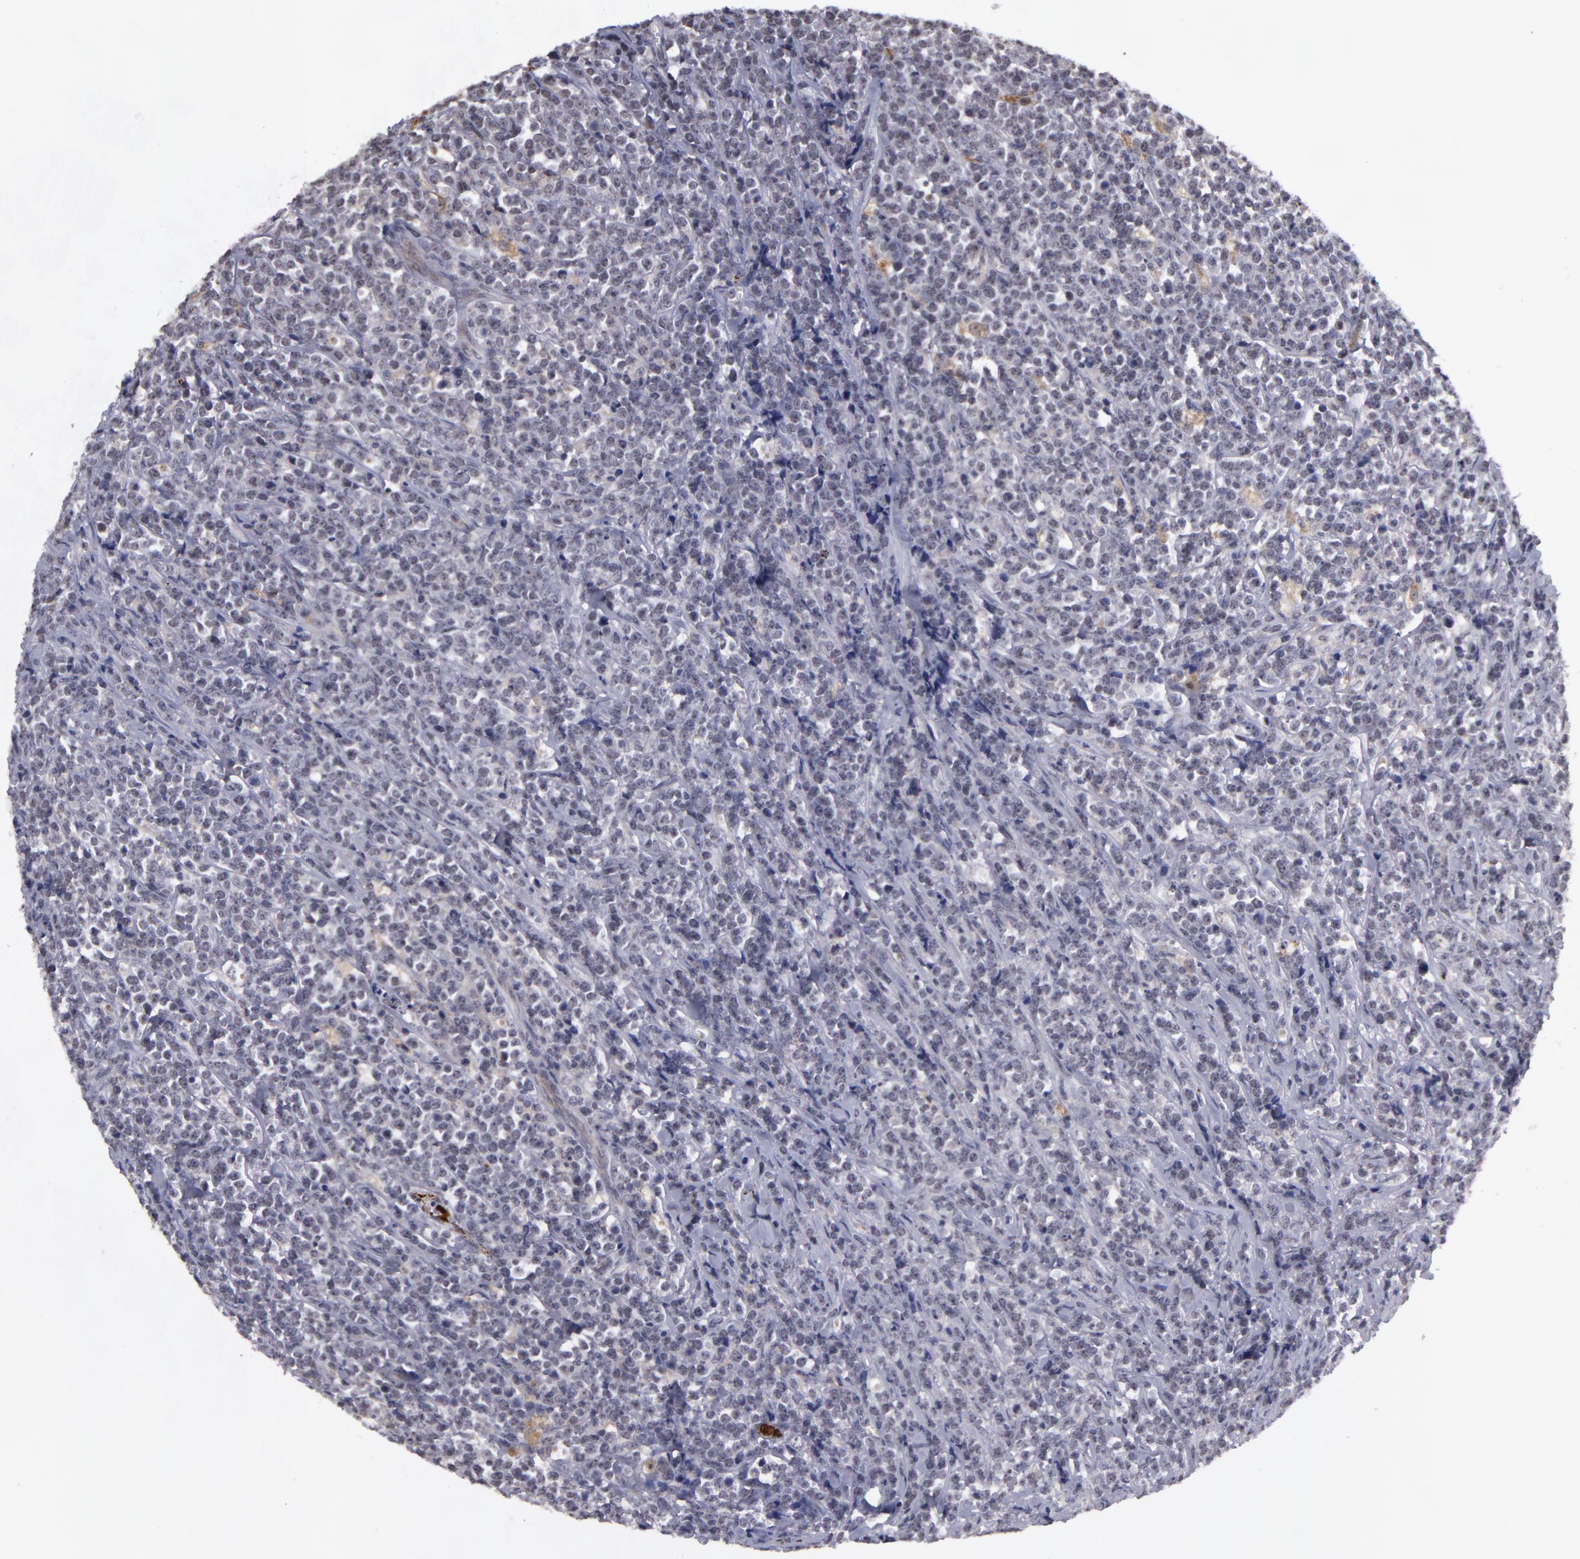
{"staining": {"intensity": "negative", "quantity": "none", "location": "none"}, "tissue": "lymphoma", "cell_type": "Tumor cells", "image_type": "cancer", "snomed": [{"axis": "morphology", "description": "Malignant lymphoma, non-Hodgkin's type, High grade"}, {"axis": "topography", "description": "Small intestine"}, {"axis": "topography", "description": "Colon"}], "caption": "The IHC histopathology image has no significant expression in tumor cells of malignant lymphoma, non-Hodgkin's type (high-grade) tissue.", "gene": "RRP7A", "patient": {"sex": "male", "age": 8}}